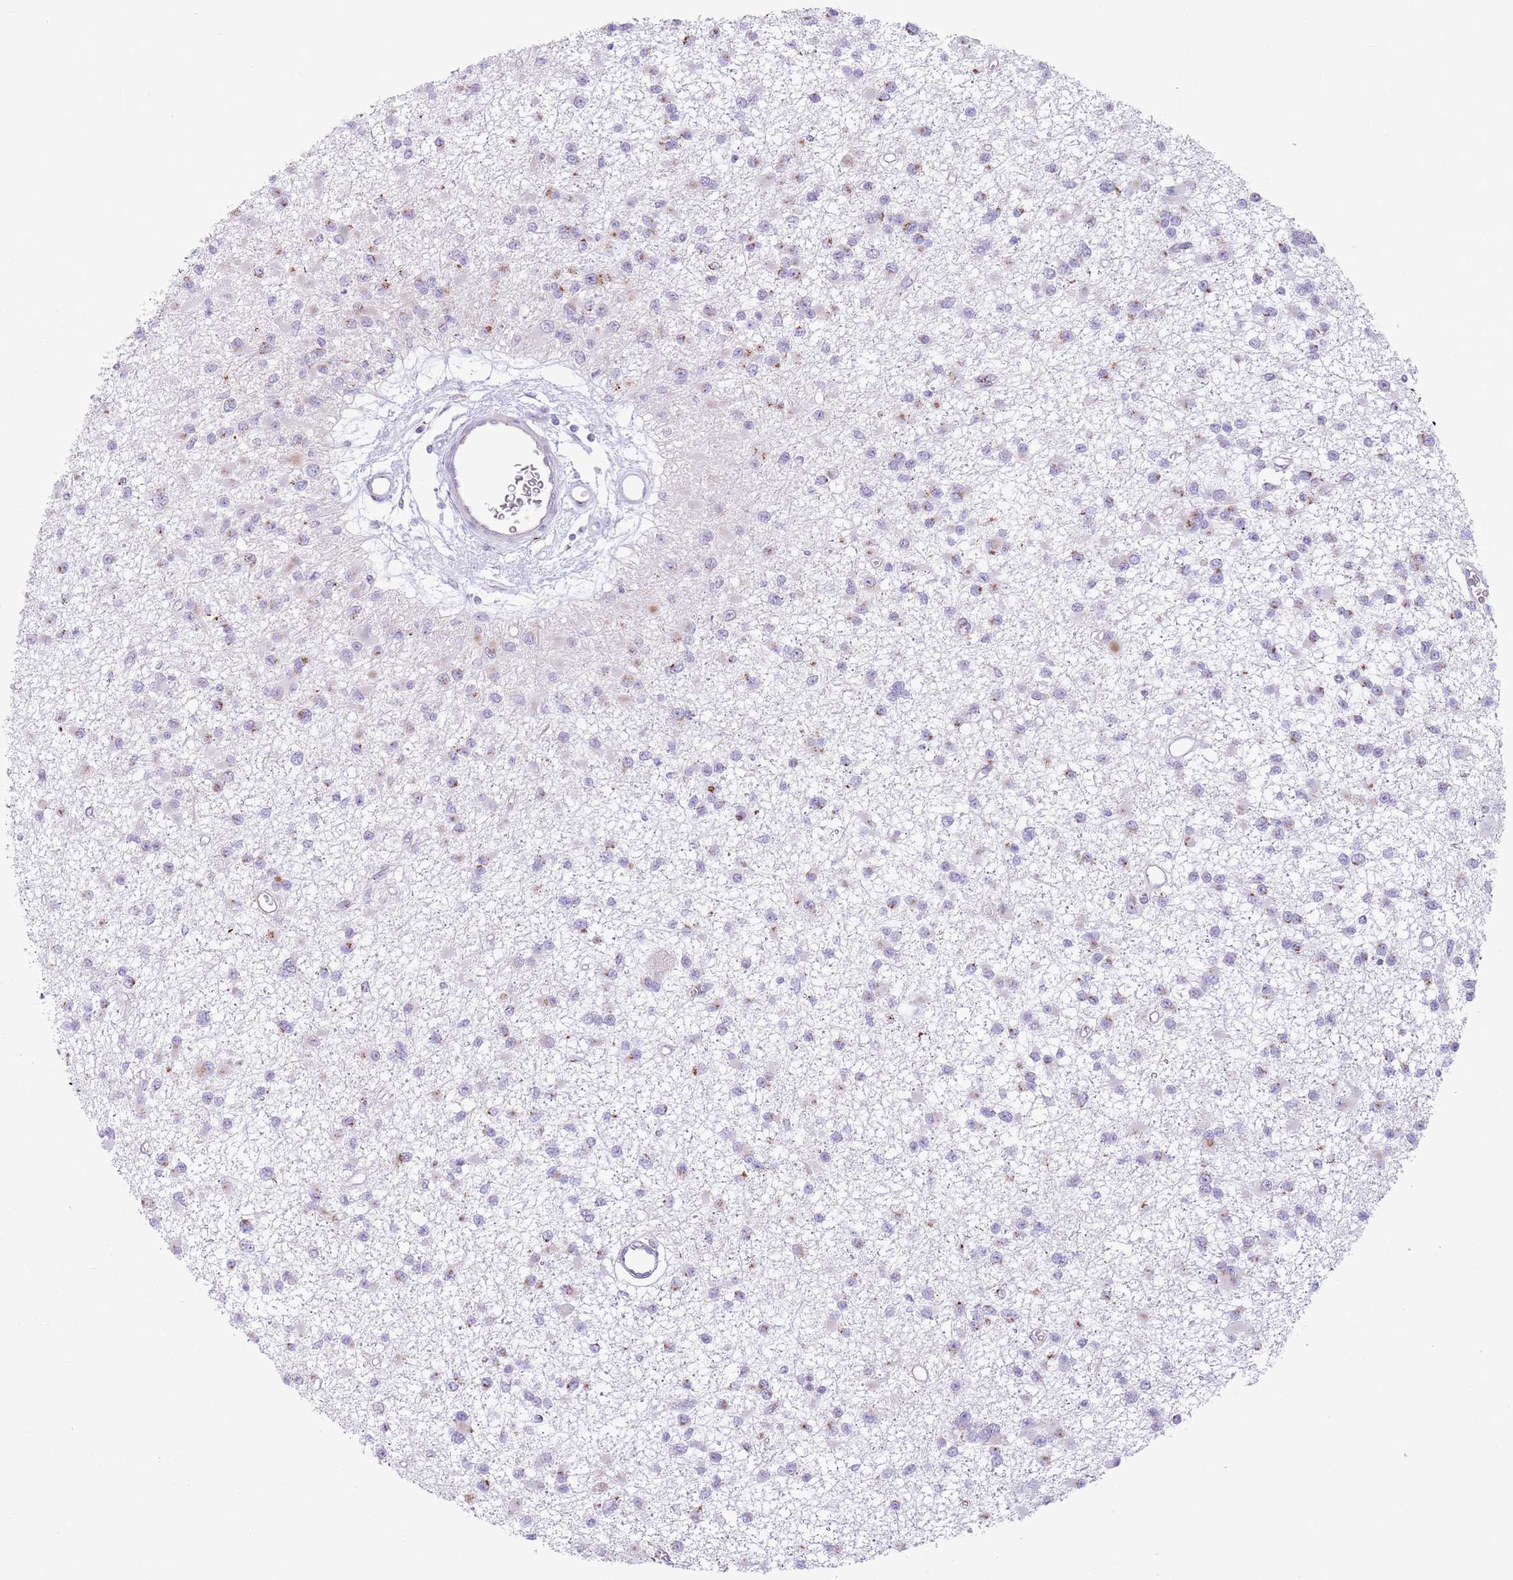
{"staining": {"intensity": "weak", "quantity": "<25%", "location": "cytoplasmic/membranous"}, "tissue": "glioma", "cell_type": "Tumor cells", "image_type": "cancer", "snomed": [{"axis": "morphology", "description": "Glioma, malignant, Low grade"}, {"axis": "topography", "description": "Brain"}], "caption": "Malignant glioma (low-grade) stained for a protein using IHC exhibits no expression tumor cells.", "gene": "C20orf96", "patient": {"sex": "female", "age": 22}}